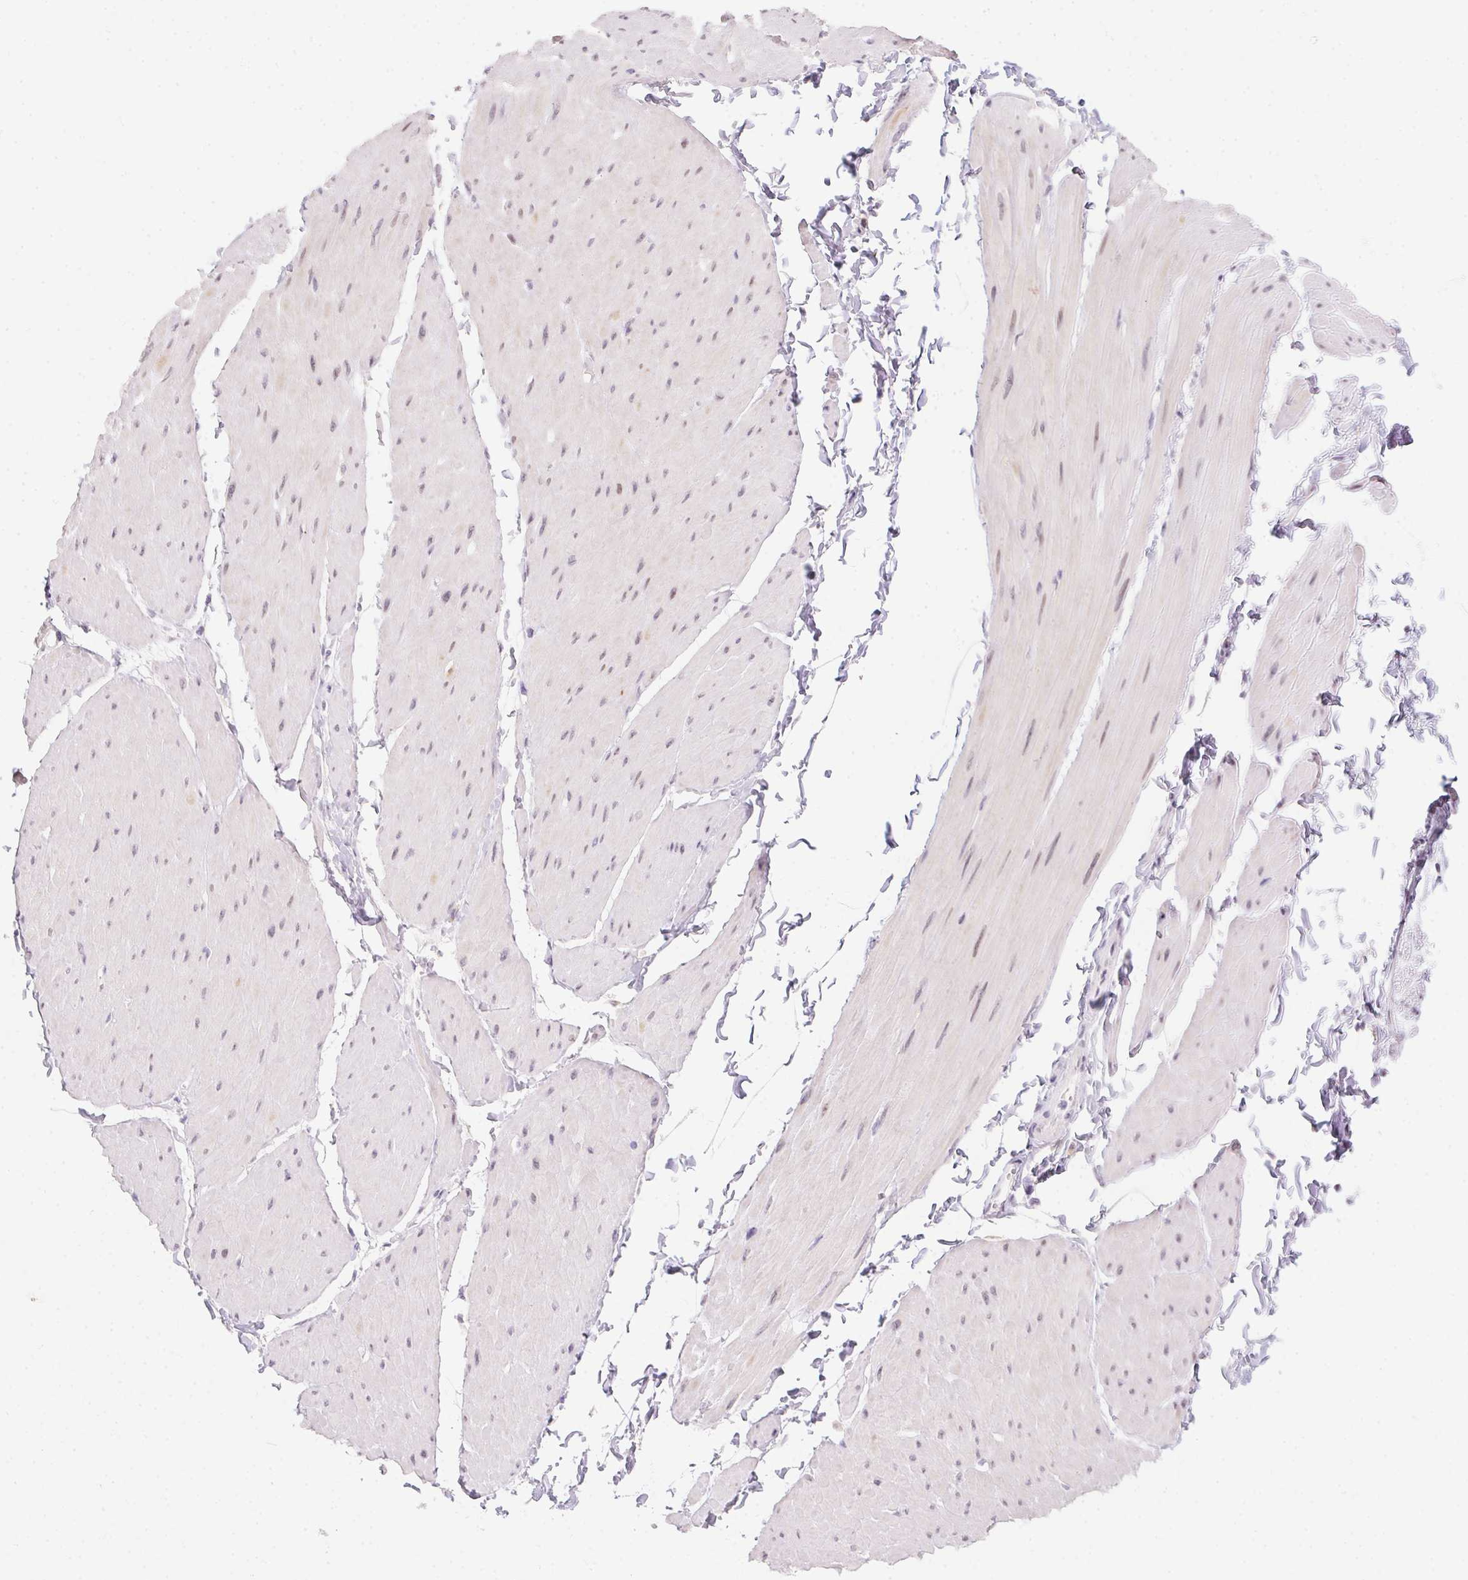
{"staining": {"intensity": "negative", "quantity": "none", "location": "none"}, "tissue": "adipose tissue", "cell_type": "Adipocytes", "image_type": "normal", "snomed": [{"axis": "morphology", "description": "Normal tissue, NOS"}, {"axis": "topography", "description": "Smooth muscle"}, {"axis": "topography", "description": "Peripheral nerve tissue"}], "caption": "IHC micrograph of unremarkable adipose tissue: adipose tissue stained with DAB (3,3'-diaminobenzidine) displays no significant protein positivity in adipocytes.", "gene": "MORC1", "patient": {"sex": "male", "age": 58}}